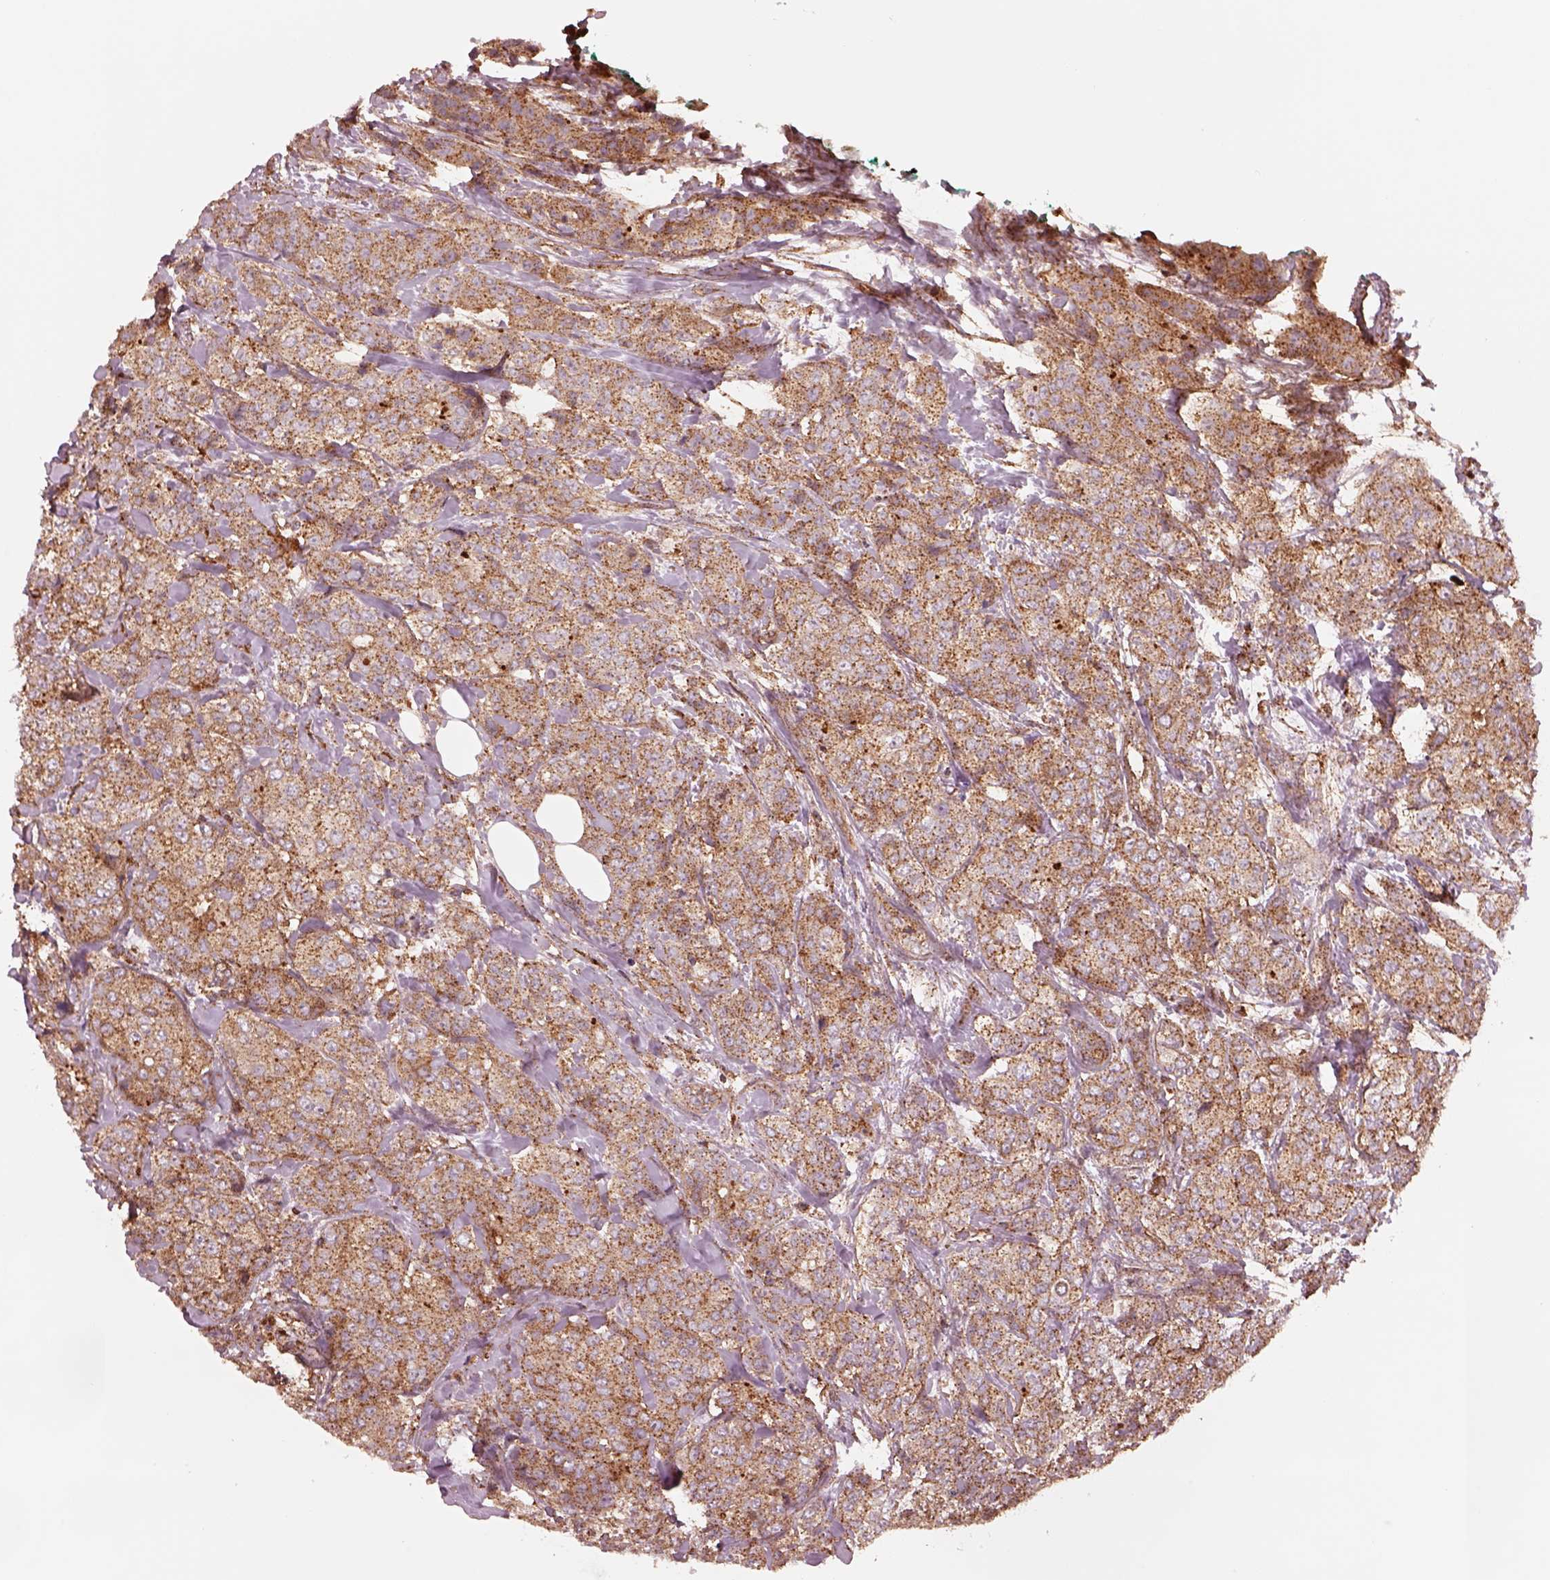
{"staining": {"intensity": "strong", "quantity": "25%-75%", "location": "cytoplasmic/membranous"}, "tissue": "breast cancer", "cell_type": "Tumor cells", "image_type": "cancer", "snomed": [{"axis": "morphology", "description": "Duct carcinoma"}, {"axis": "topography", "description": "Breast"}], "caption": "Immunohistochemistry of human infiltrating ductal carcinoma (breast) exhibits high levels of strong cytoplasmic/membranous expression in about 25%-75% of tumor cells.", "gene": "WASHC2A", "patient": {"sex": "female", "age": 43}}